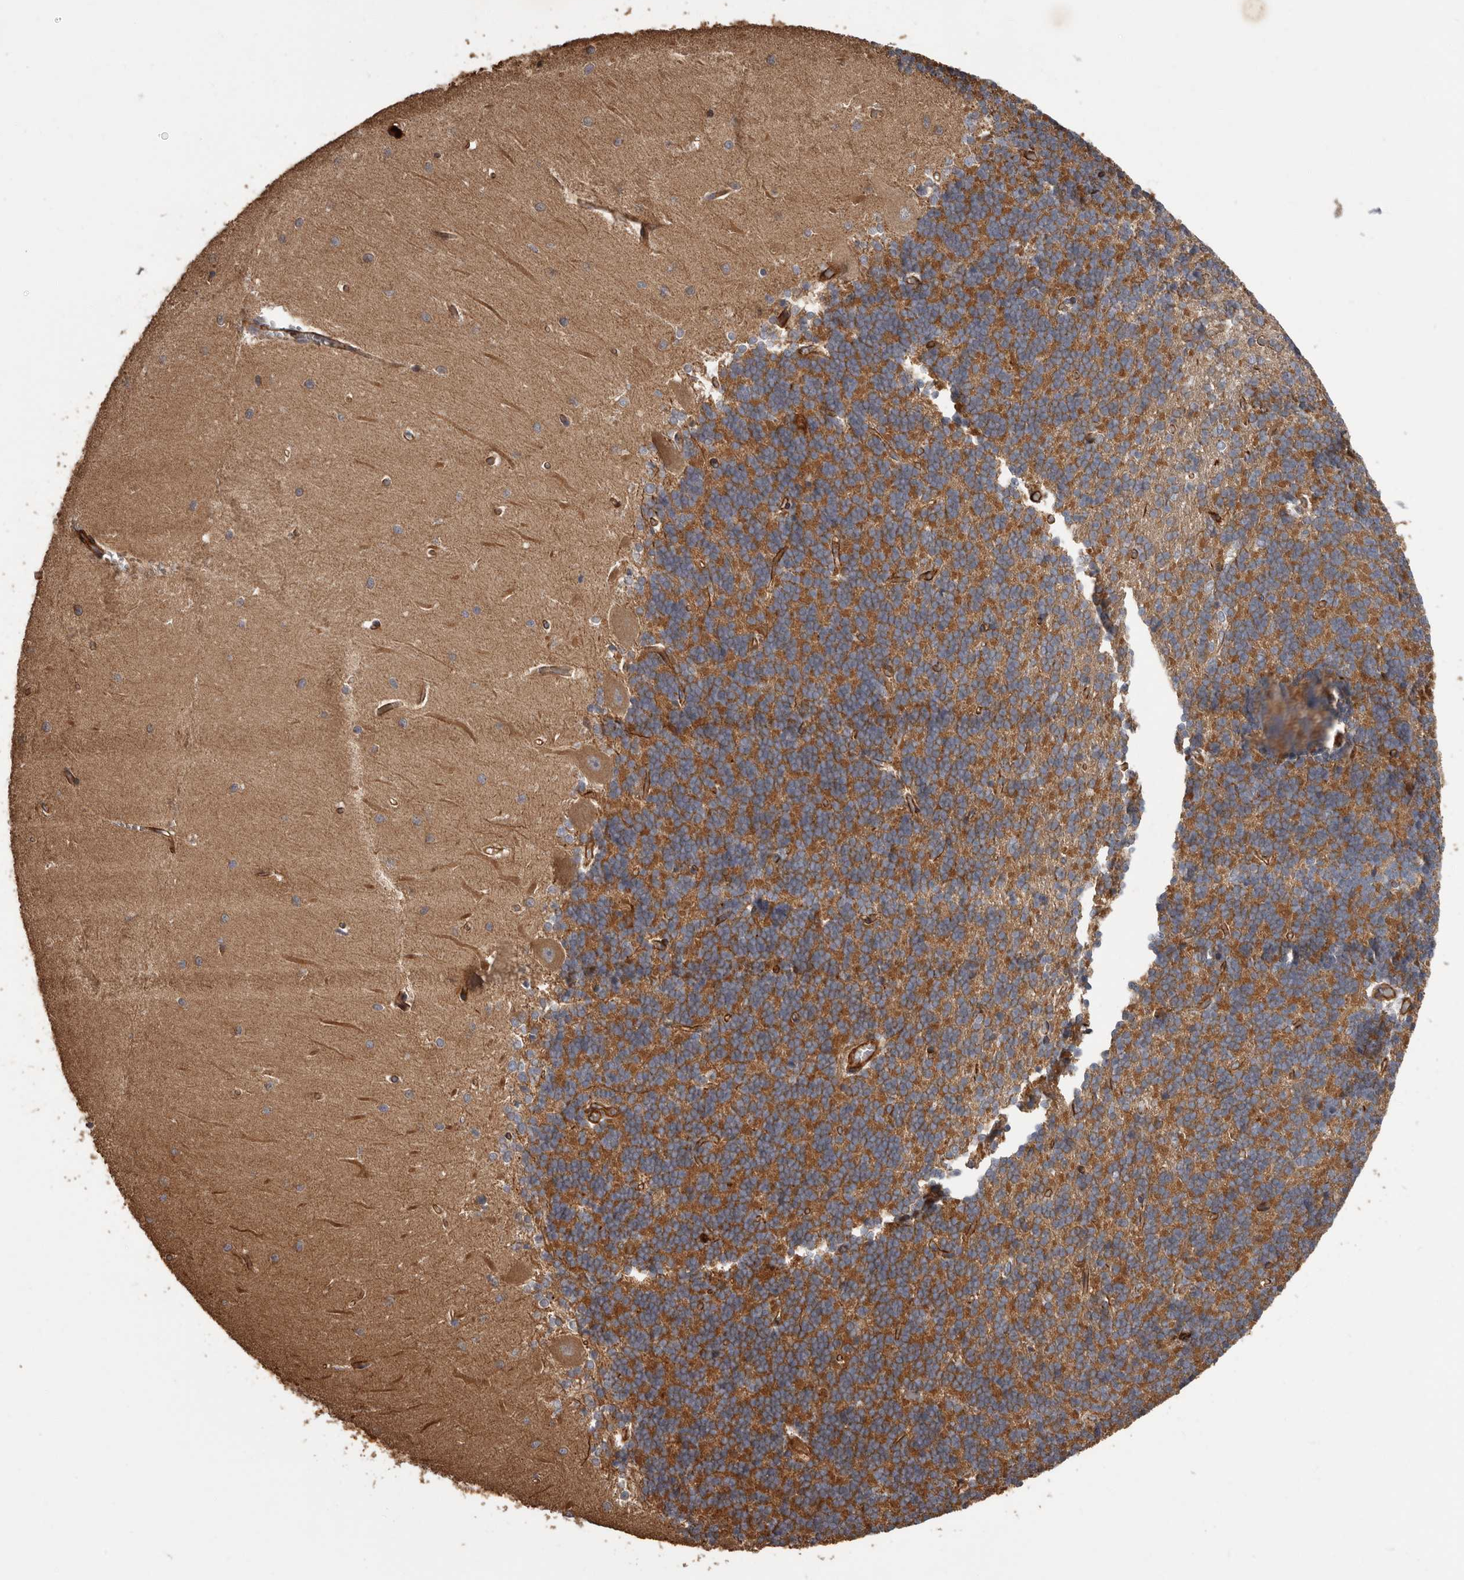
{"staining": {"intensity": "negative", "quantity": "none", "location": "none"}, "tissue": "cerebellum", "cell_type": "Cells in granular layer", "image_type": "normal", "snomed": [{"axis": "morphology", "description": "Normal tissue, NOS"}, {"axis": "topography", "description": "Cerebellum"}], "caption": "This is a image of immunohistochemistry (IHC) staining of unremarkable cerebellum, which shows no positivity in cells in granular layer. The staining is performed using DAB brown chromogen with nuclei counter-stained in using hematoxylin.", "gene": "ARHGEF5", "patient": {"sex": "male", "age": 37}}